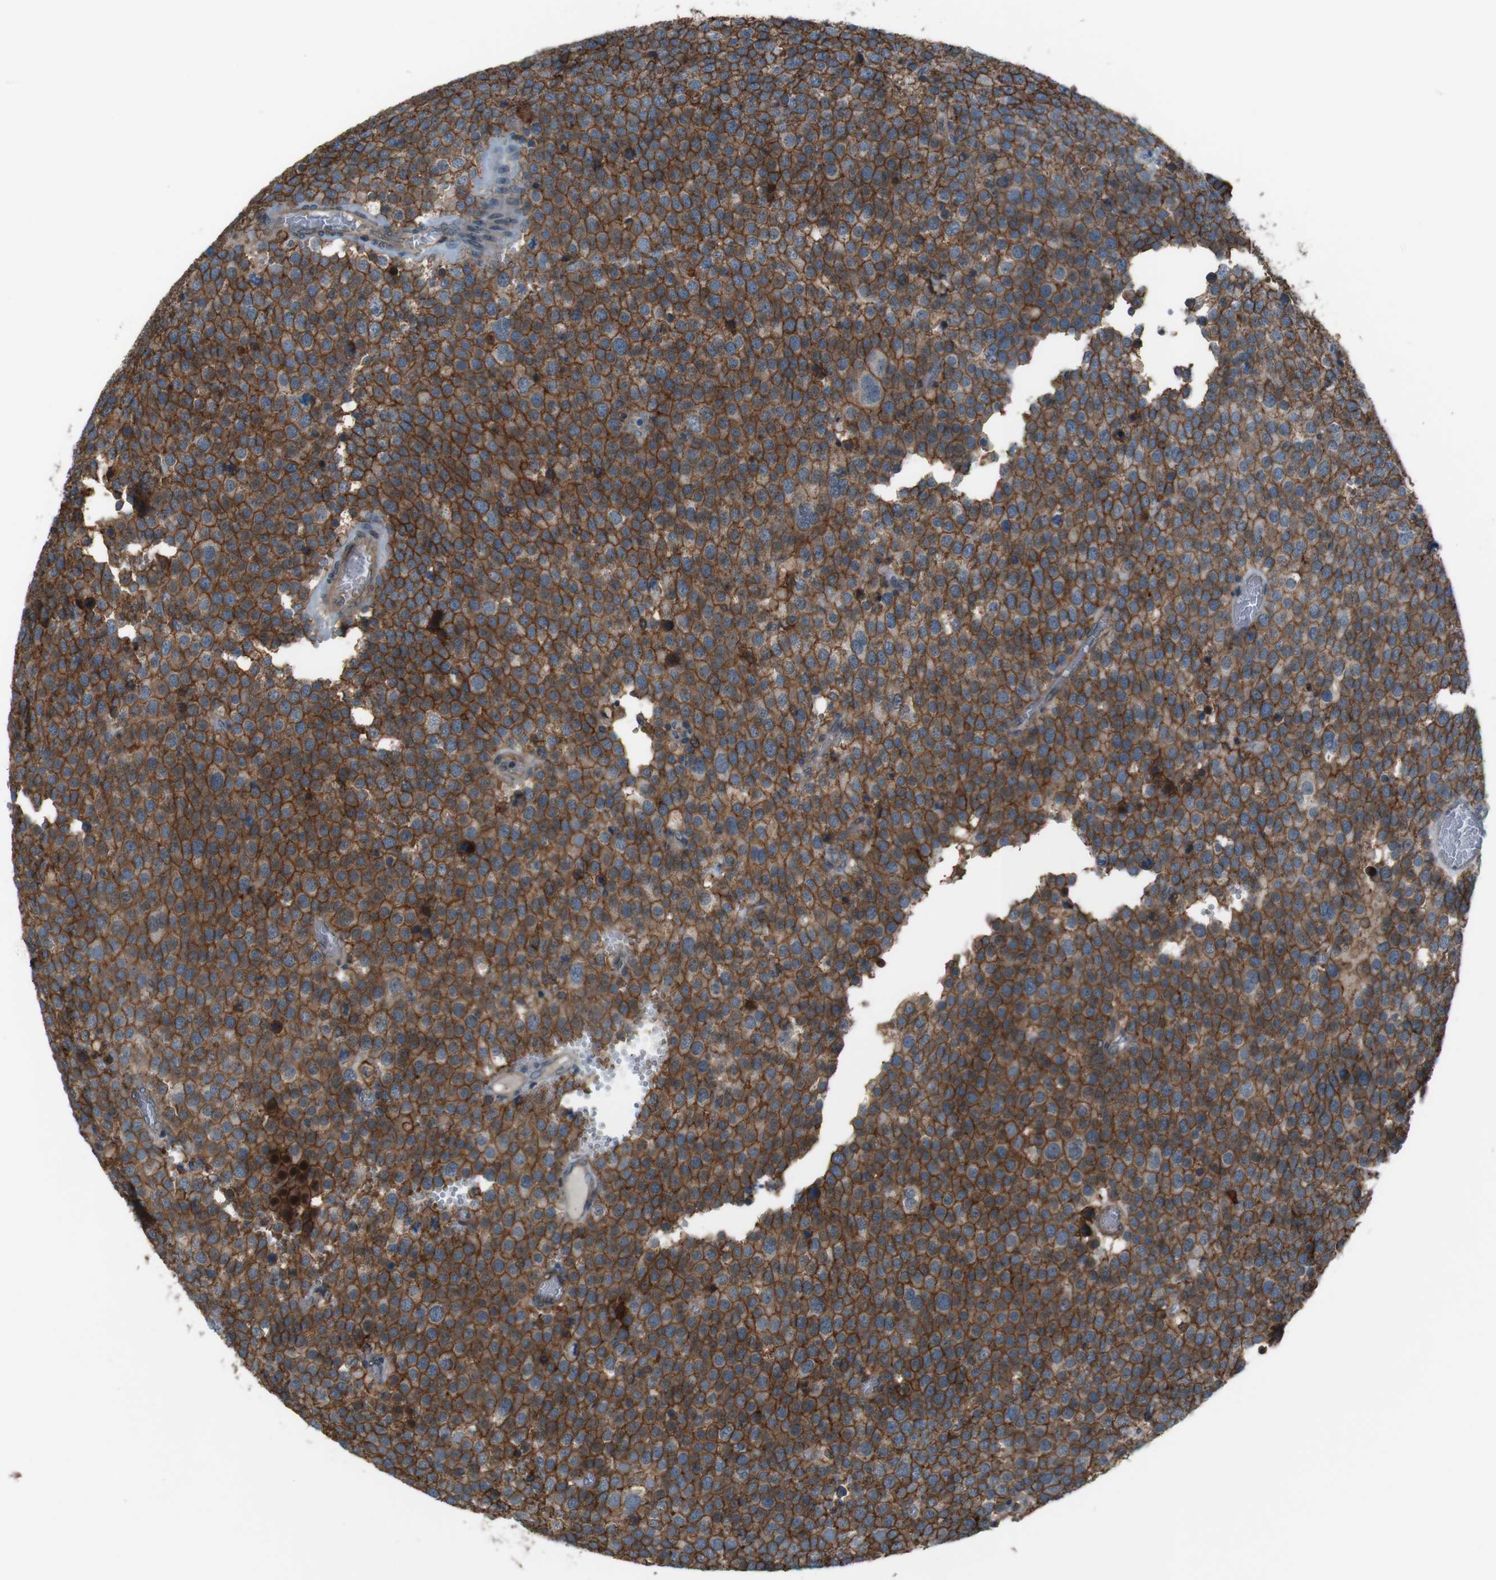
{"staining": {"intensity": "moderate", "quantity": ">75%", "location": "cytoplasmic/membranous"}, "tissue": "testis cancer", "cell_type": "Tumor cells", "image_type": "cancer", "snomed": [{"axis": "morphology", "description": "Normal tissue, NOS"}, {"axis": "morphology", "description": "Seminoma, NOS"}, {"axis": "topography", "description": "Testis"}], "caption": "Human testis cancer stained for a protein (brown) displays moderate cytoplasmic/membranous positive staining in about >75% of tumor cells.", "gene": "ATP2B1", "patient": {"sex": "male", "age": 71}}